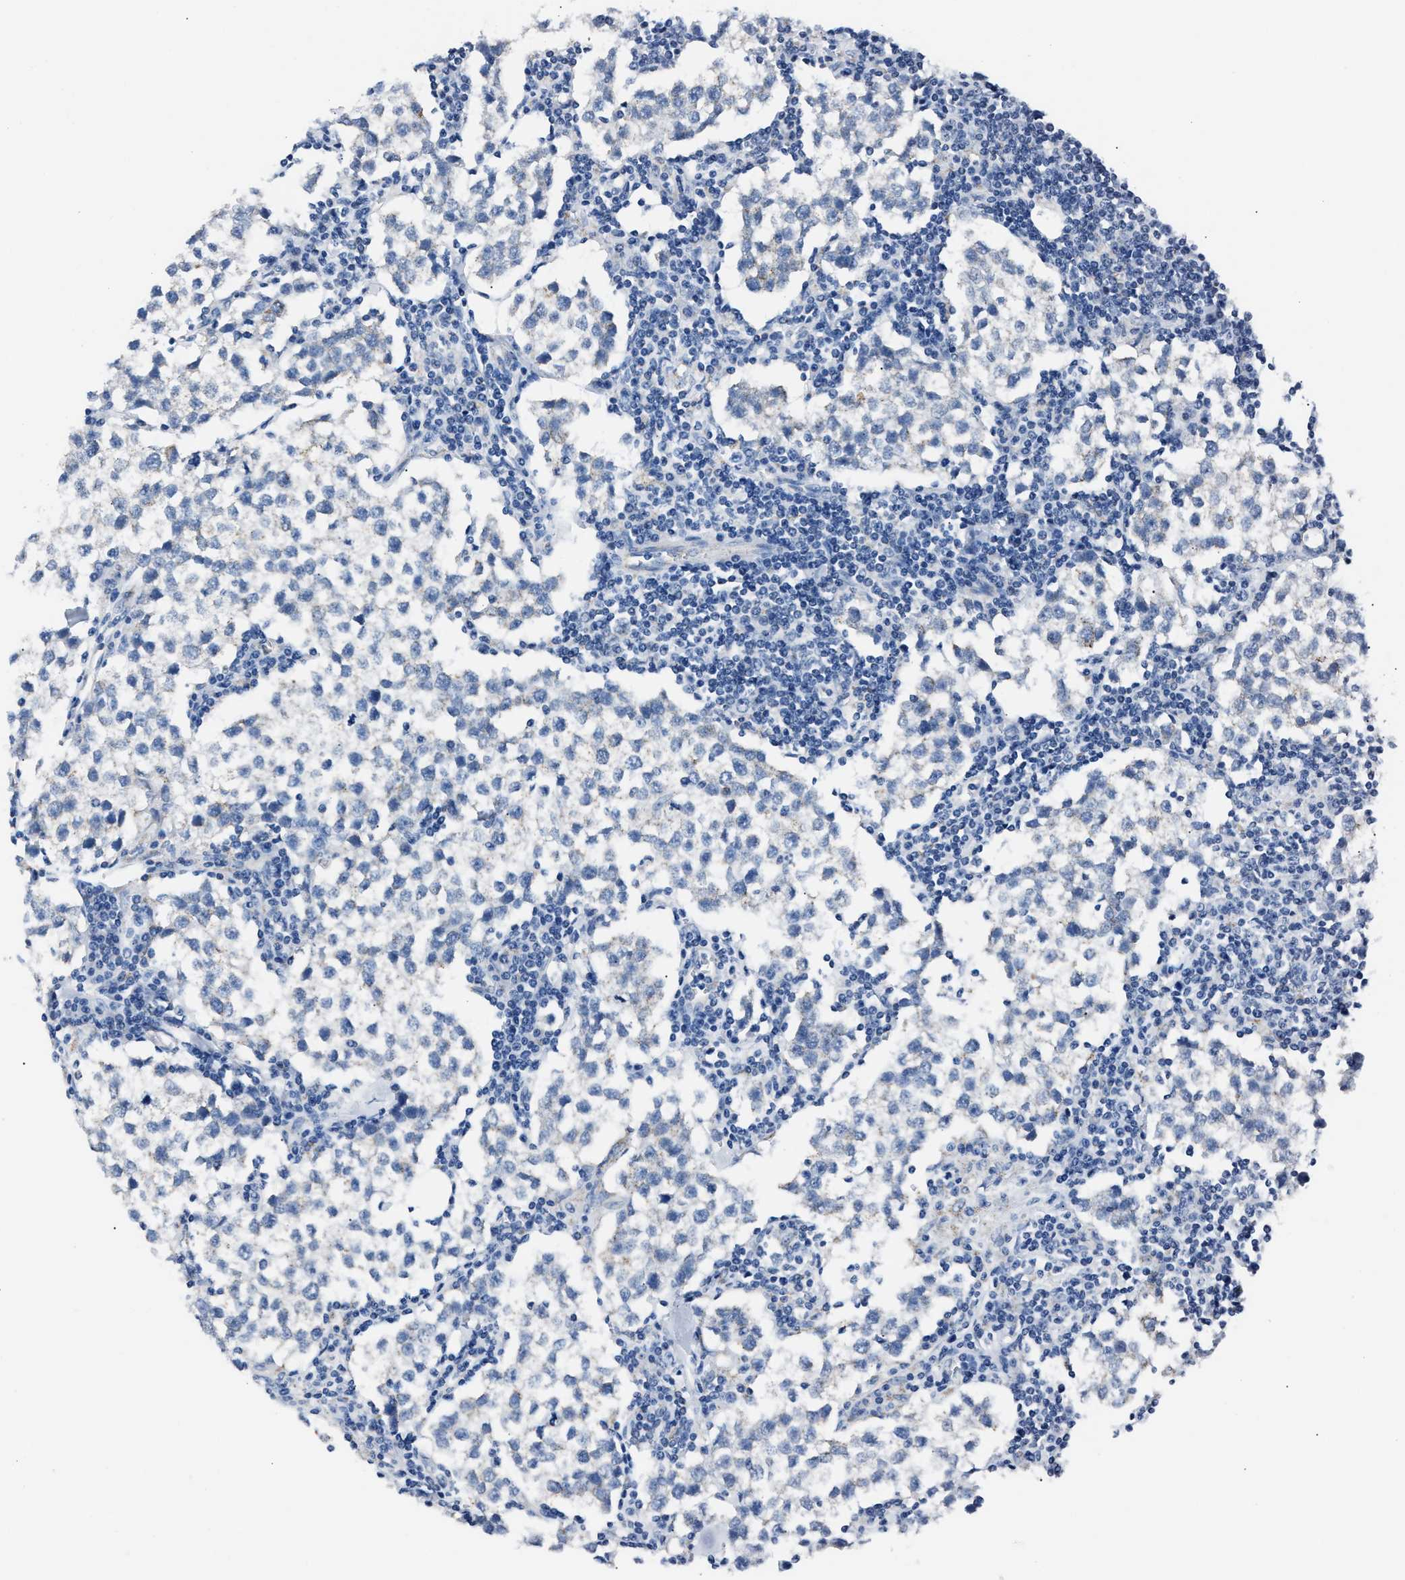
{"staining": {"intensity": "negative", "quantity": "none", "location": "none"}, "tissue": "testis cancer", "cell_type": "Tumor cells", "image_type": "cancer", "snomed": [{"axis": "morphology", "description": "Seminoma, NOS"}, {"axis": "morphology", "description": "Carcinoma, Embryonal, NOS"}, {"axis": "topography", "description": "Testis"}], "caption": "Tumor cells are negative for brown protein staining in testis cancer.", "gene": "AMACR", "patient": {"sex": "male", "age": 36}}